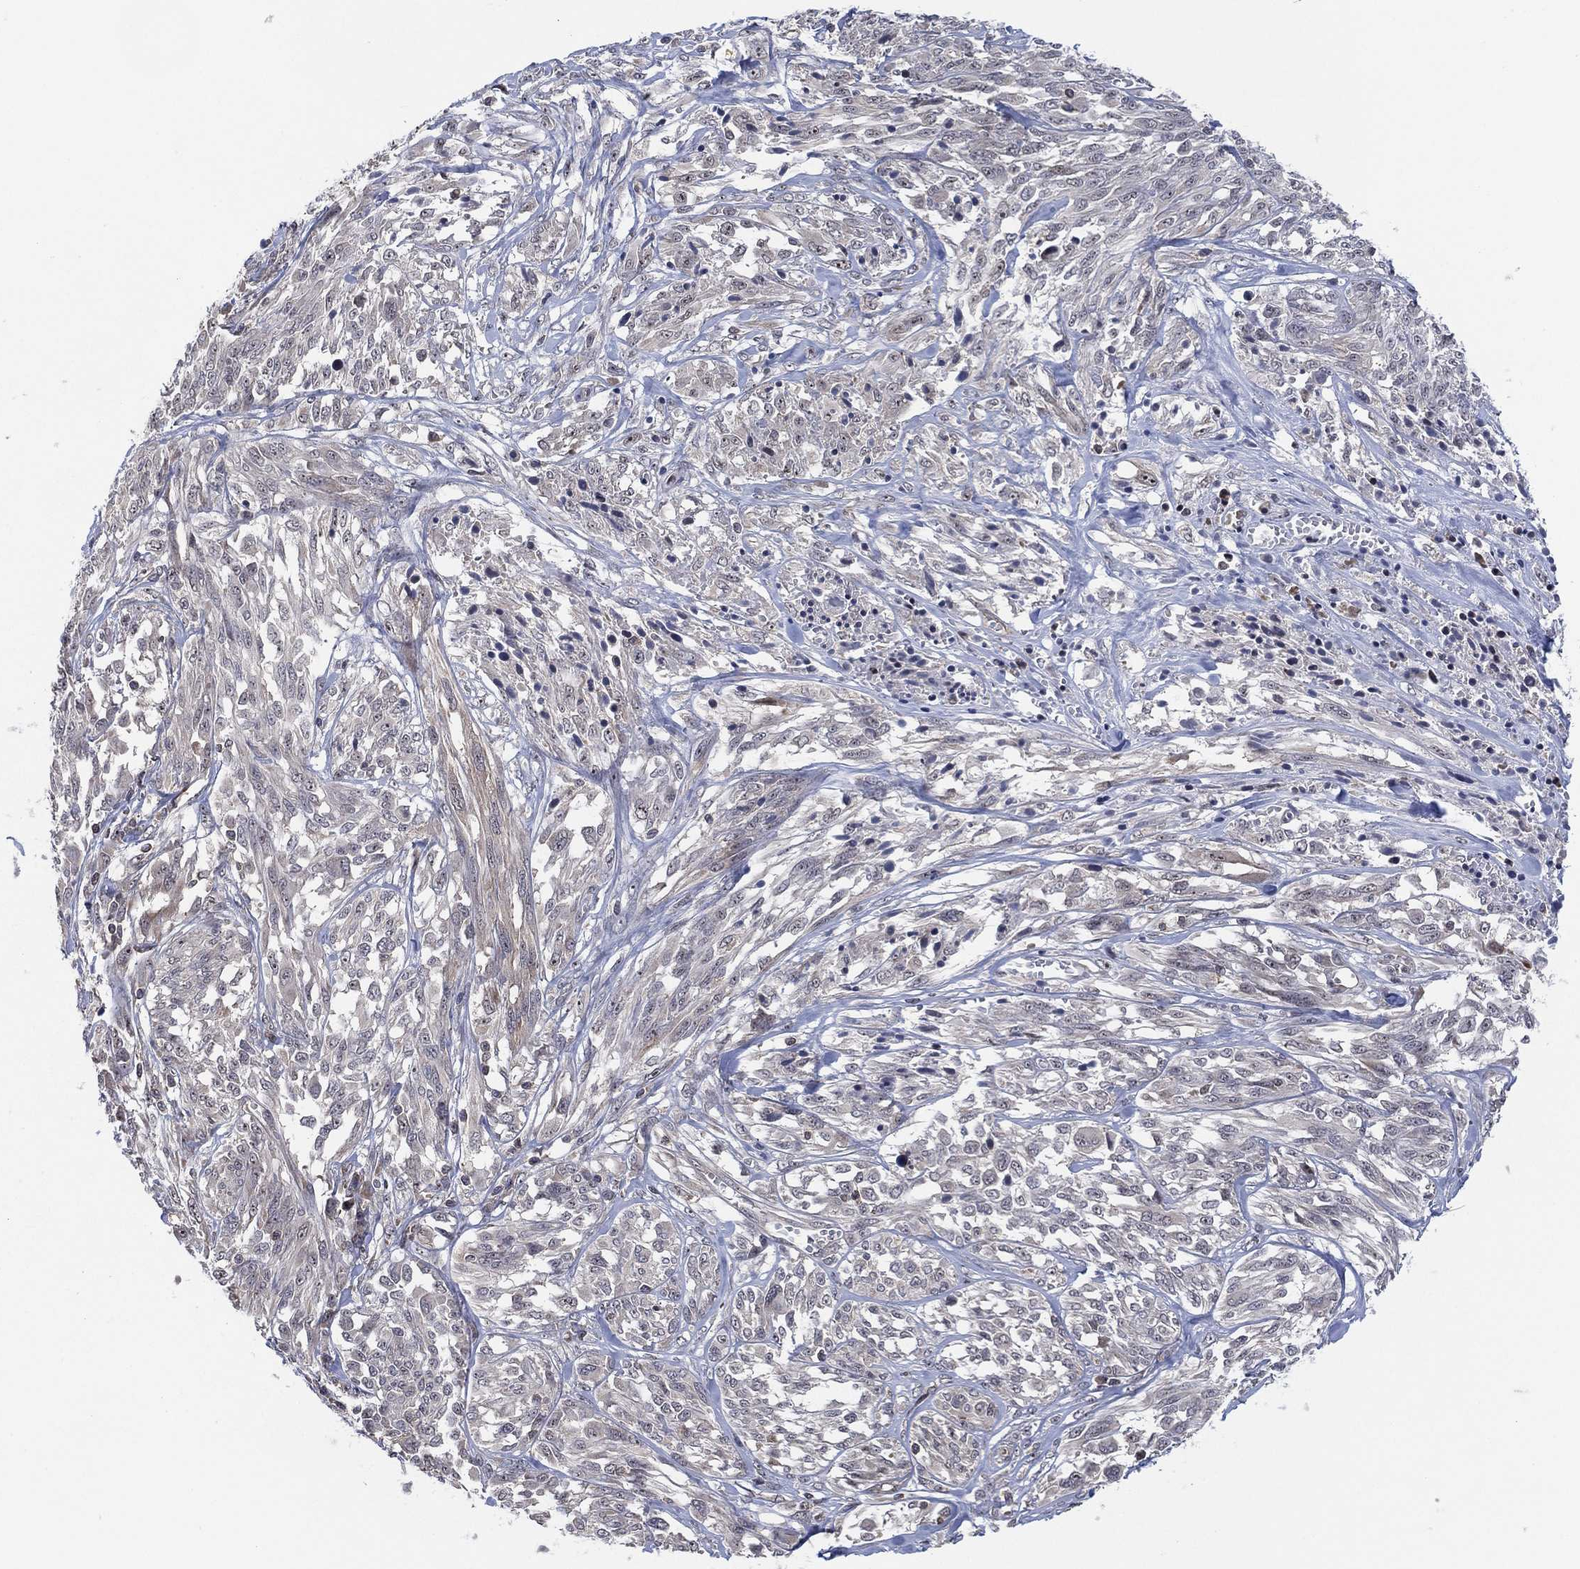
{"staining": {"intensity": "negative", "quantity": "none", "location": "none"}, "tissue": "melanoma", "cell_type": "Tumor cells", "image_type": "cancer", "snomed": [{"axis": "morphology", "description": "Malignant melanoma, NOS"}, {"axis": "topography", "description": "Skin"}], "caption": "IHC histopathology image of neoplastic tissue: malignant melanoma stained with DAB (3,3'-diaminobenzidine) demonstrates no significant protein staining in tumor cells.", "gene": "TMCO1", "patient": {"sex": "female", "age": 91}}